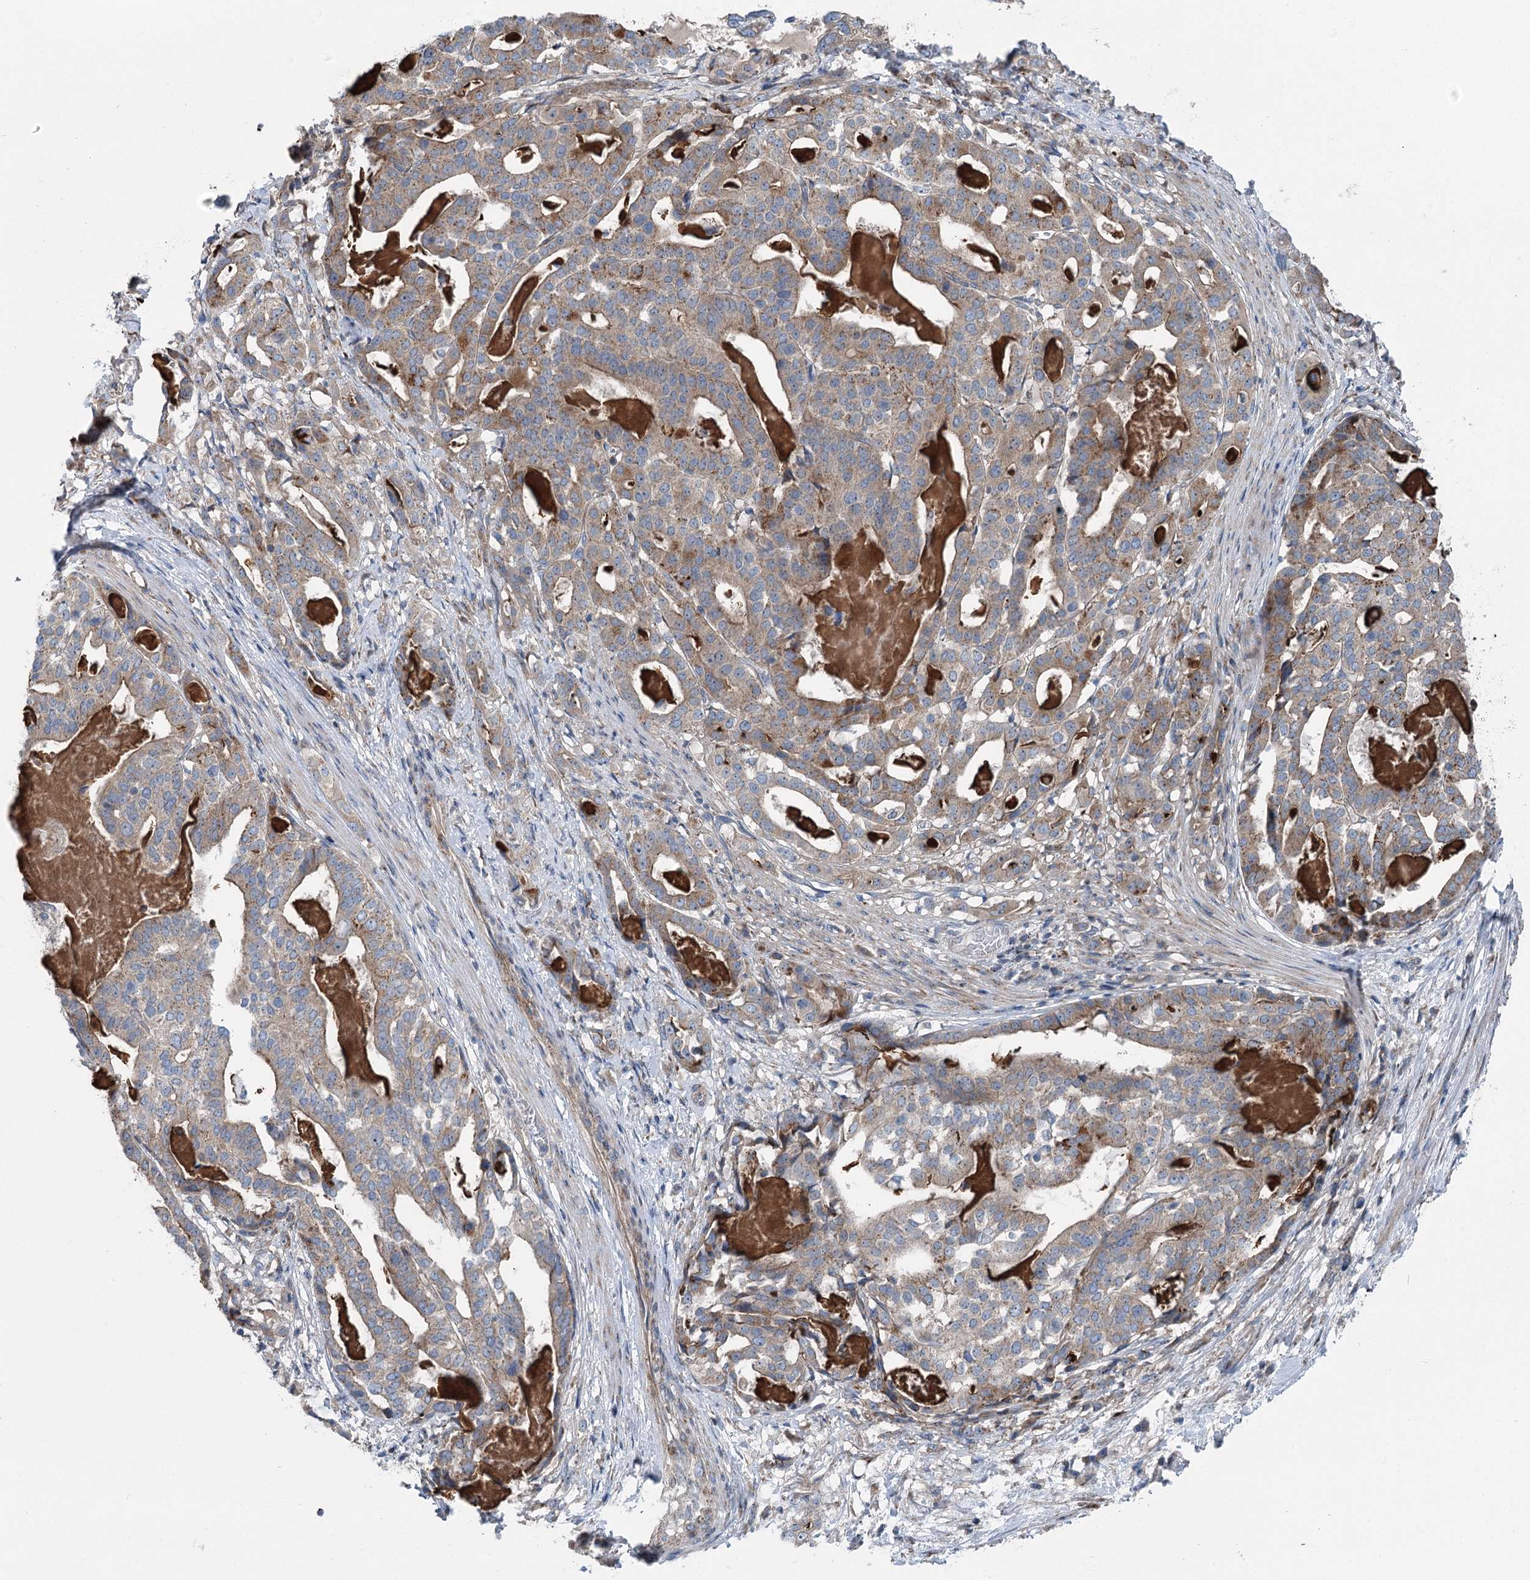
{"staining": {"intensity": "weak", "quantity": ">75%", "location": "cytoplasmic/membranous"}, "tissue": "stomach cancer", "cell_type": "Tumor cells", "image_type": "cancer", "snomed": [{"axis": "morphology", "description": "Adenocarcinoma, NOS"}, {"axis": "topography", "description": "Stomach"}], "caption": "Immunohistochemistry photomicrograph of human stomach cancer (adenocarcinoma) stained for a protein (brown), which demonstrates low levels of weak cytoplasmic/membranous expression in about >75% of tumor cells.", "gene": "MARK2", "patient": {"sex": "male", "age": 48}}